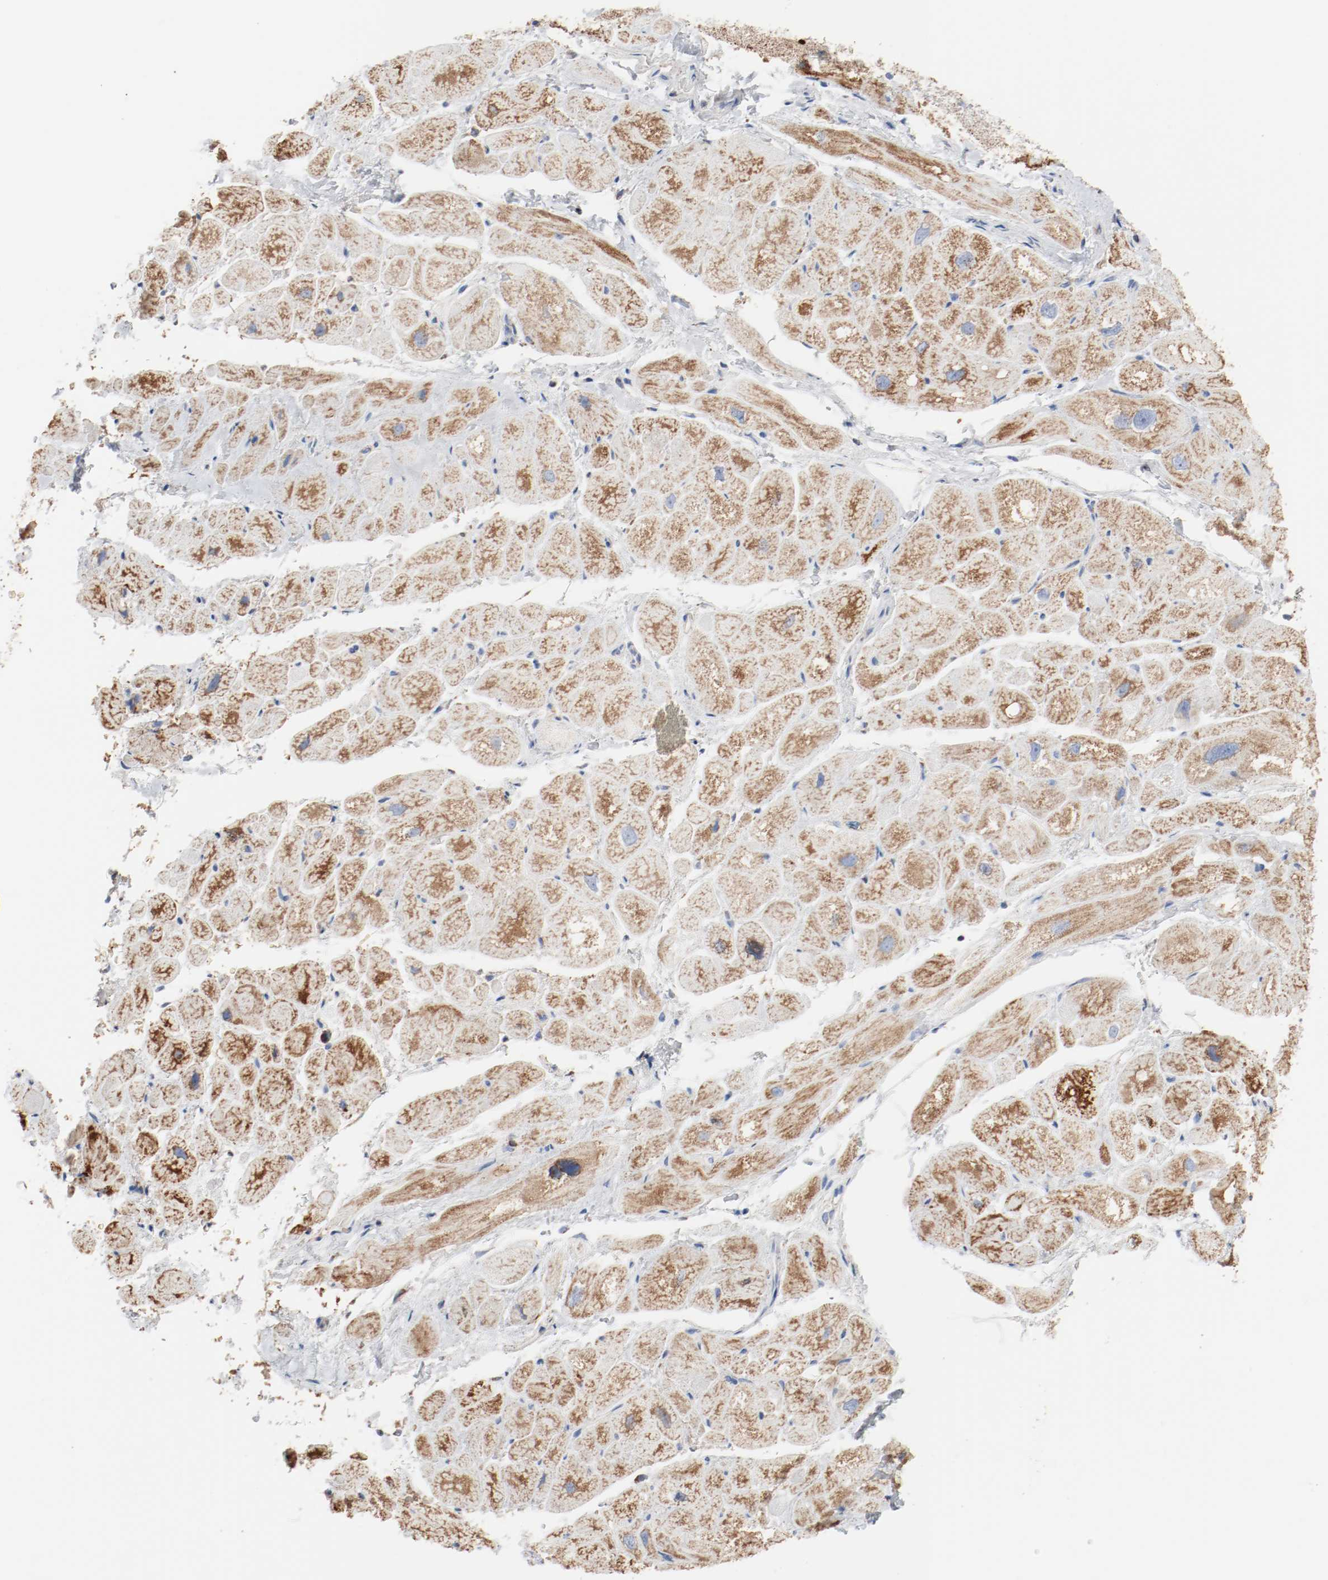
{"staining": {"intensity": "strong", "quantity": ">75%", "location": "cytoplasmic/membranous"}, "tissue": "heart muscle", "cell_type": "Cardiomyocytes", "image_type": "normal", "snomed": [{"axis": "morphology", "description": "Normal tissue, NOS"}, {"axis": "topography", "description": "Heart"}], "caption": "IHC of unremarkable human heart muscle shows high levels of strong cytoplasmic/membranous expression in approximately >75% of cardiomyocytes.", "gene": "NDUFB8", "patient": {"sex": "male", "age": 49}}